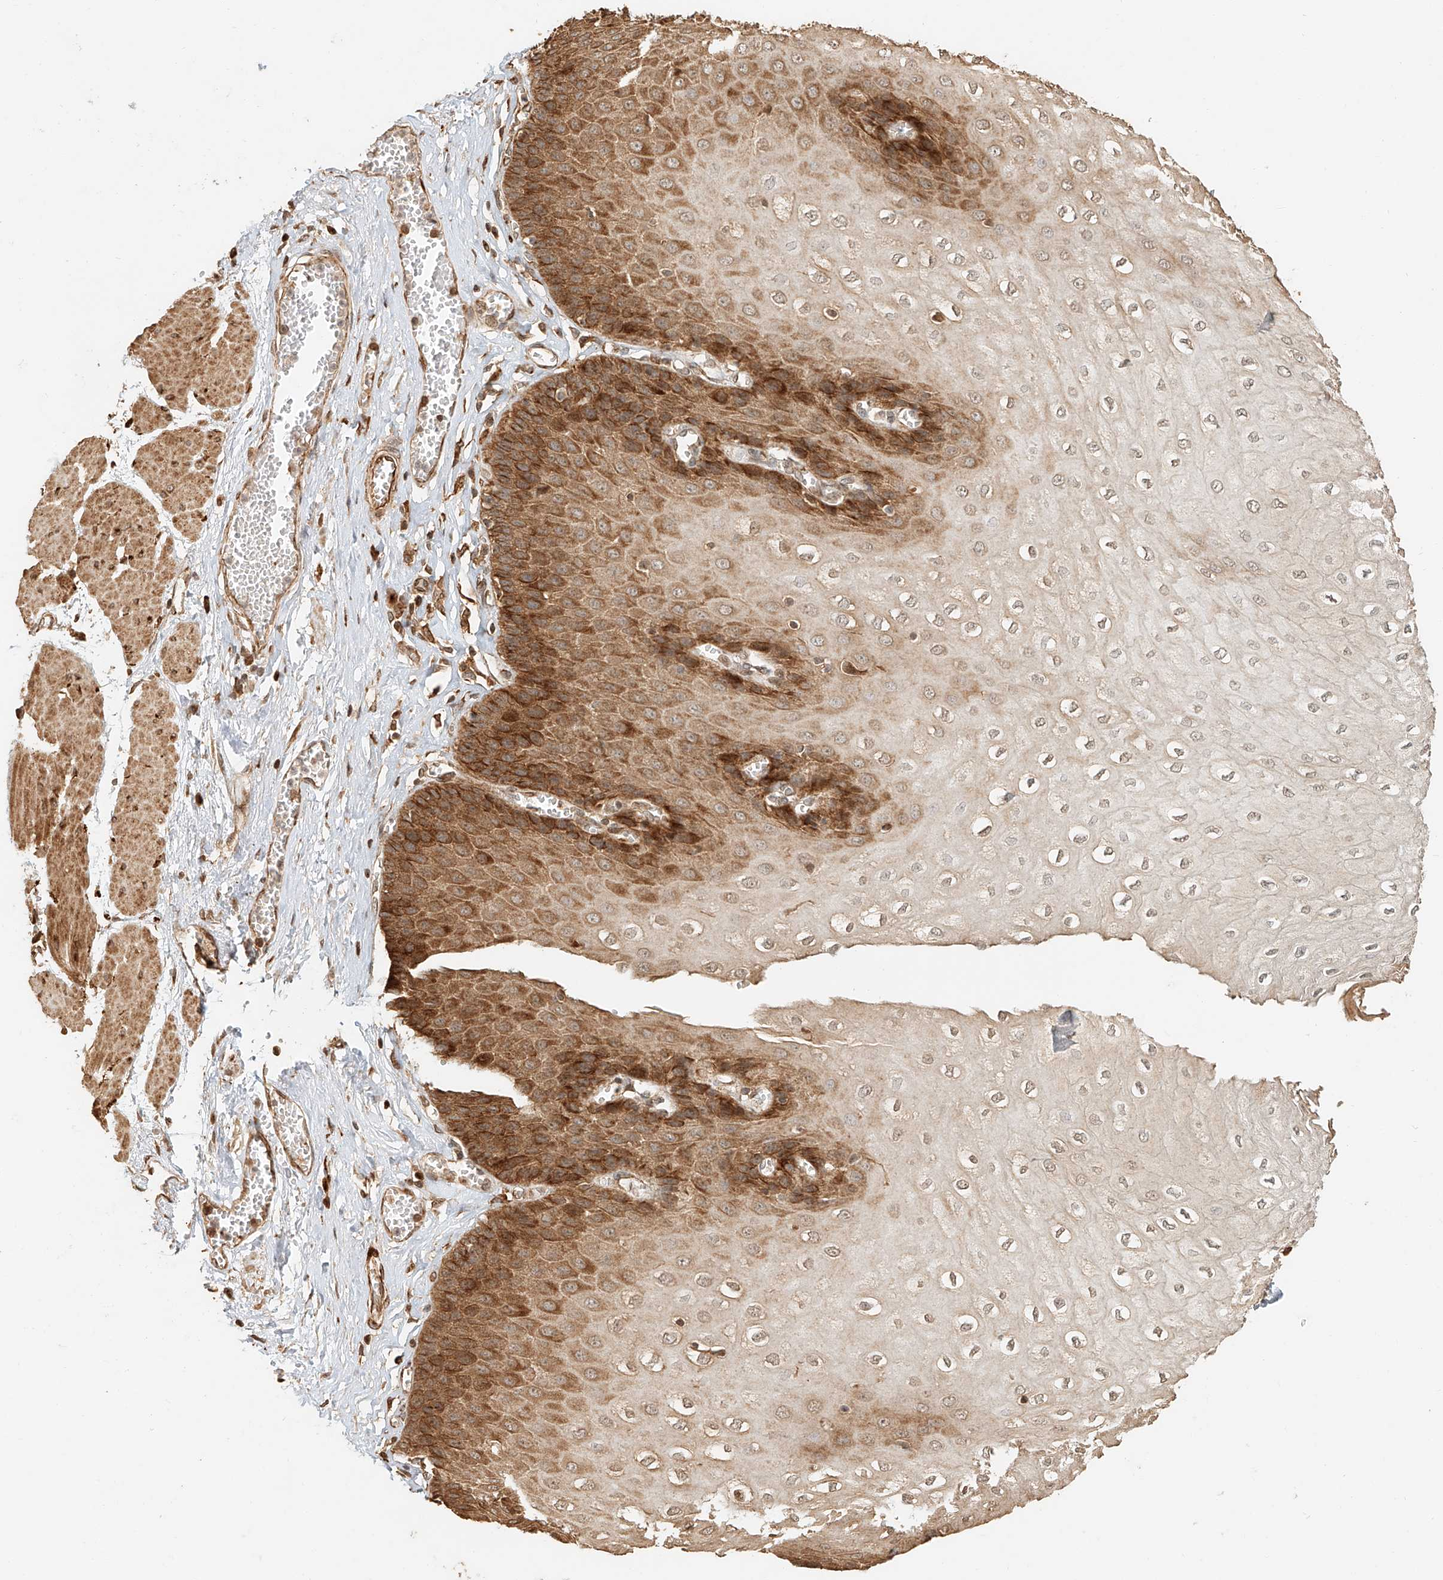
{"staining": {"intensity": "strong", "quantity": ">75%", "location": "cytoplasmic/membranous"}, "tissue": "esophagus", "cell_type": "Squamous epithelial cells", "image_type": "normal", "snomed": [{"axis": "morphology", "description": "Normal tissue, NOS"}, {"axis": "topography", "description": "Esophagus"}], "caption": "Esophagus stained with DAB (3,3'-diaminobenzidine) immunohistochemistry (IHC) shows high levels of strong cytoplasmic/membranous positivity in approximately >75% of squamous epithelial cells. Nuclei are stained in blue.", "gene": "NAP1L1", "patient": {"sex": "male", "age": 60}}